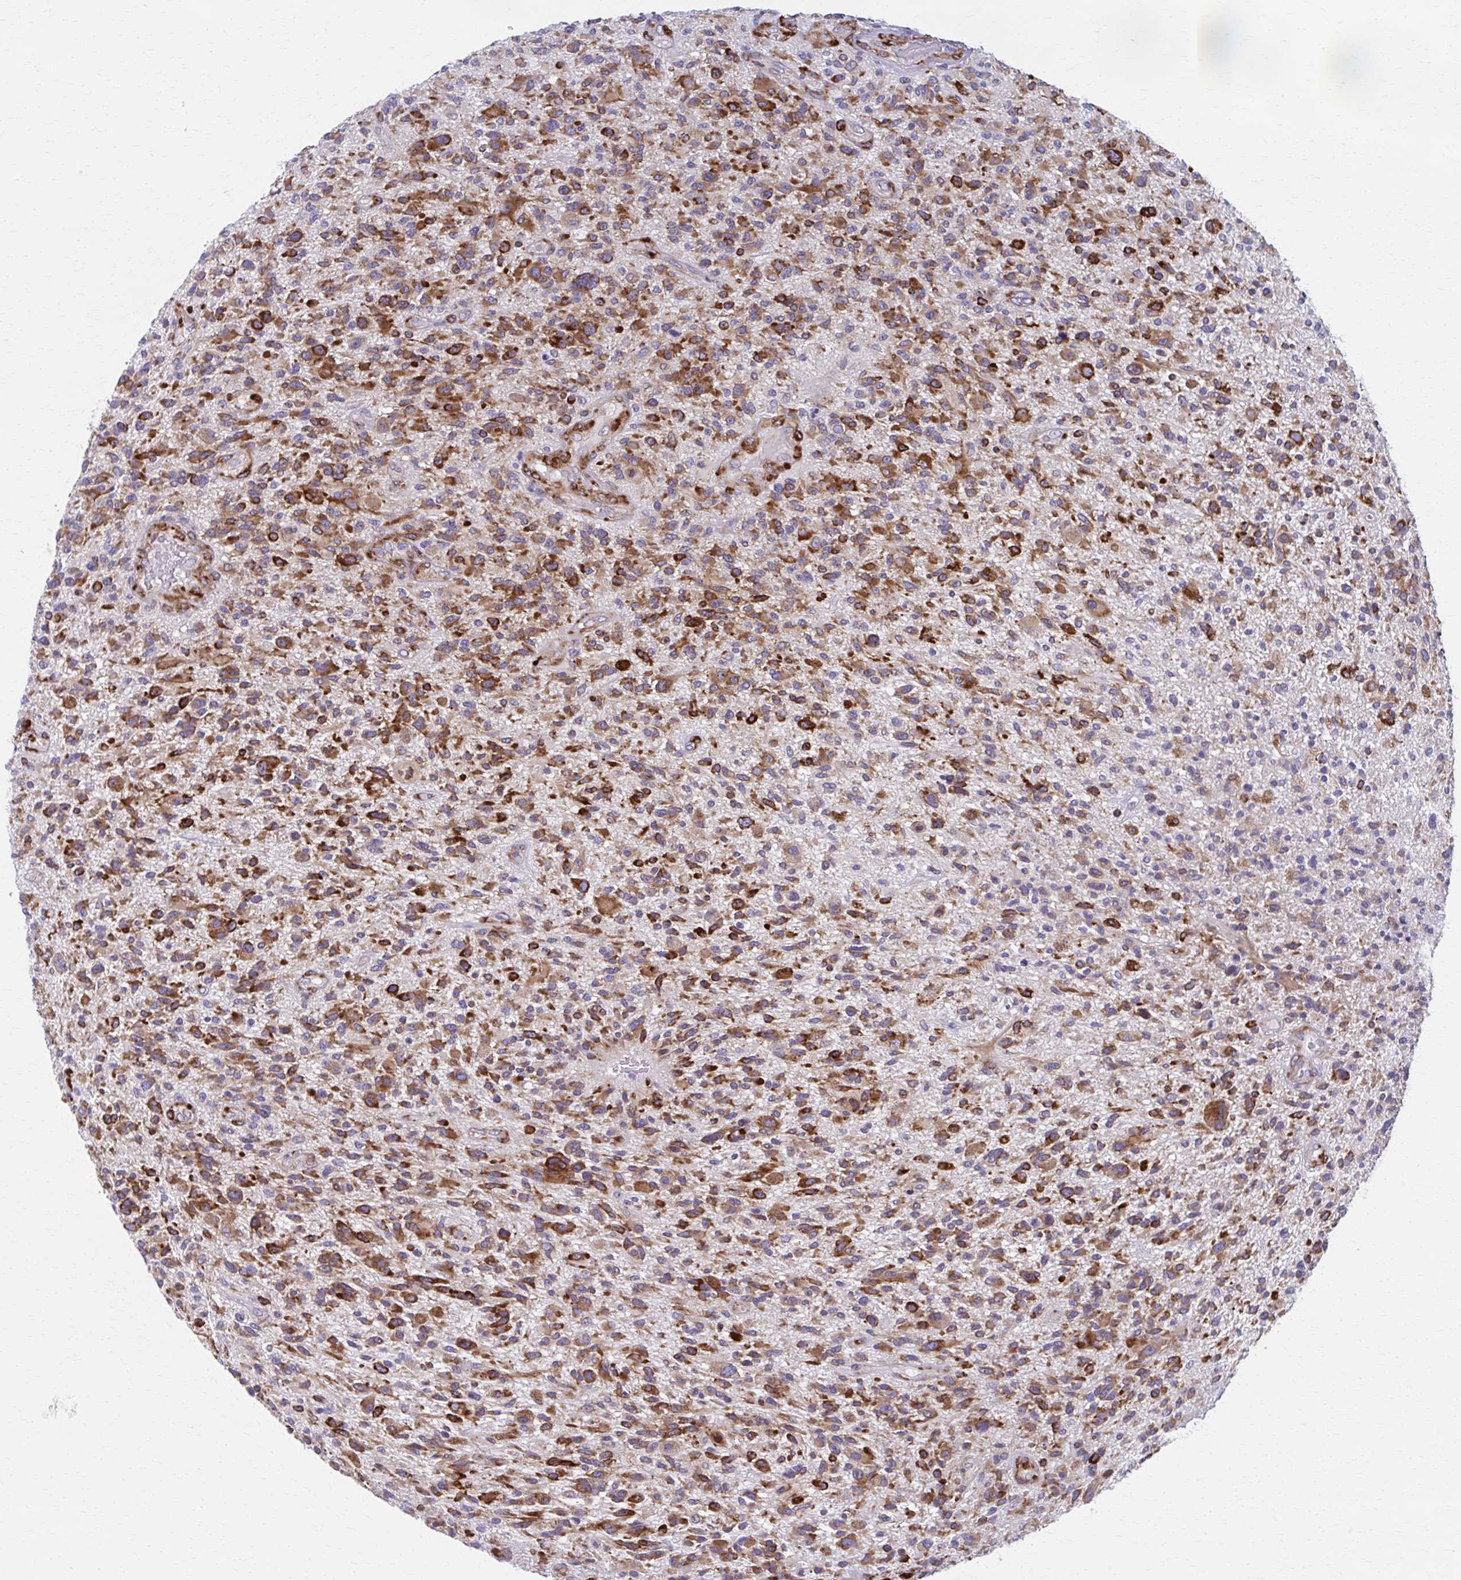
{"staining": {"intensity": "strong", "quantity": ">75%", "location": "cytoplasmic/membranous"}, "tissue": "glioma", "cell_type": "Tumor cells", "image_type": "cancer", "snomed": [{"axis": "morphology", "description": "Glioma, malignant, High grade"}, {"axis": "topography", "description": "Brain"}], "caption": "This photomicrograph displays IHC staining of human malignant glioma (high-grade), with high strong cytoplasmic/membranous positivity in approximately >75% of tumor cells.", "gene": "SPATS2L", "patient": {"sex": "male", "age": 47}}